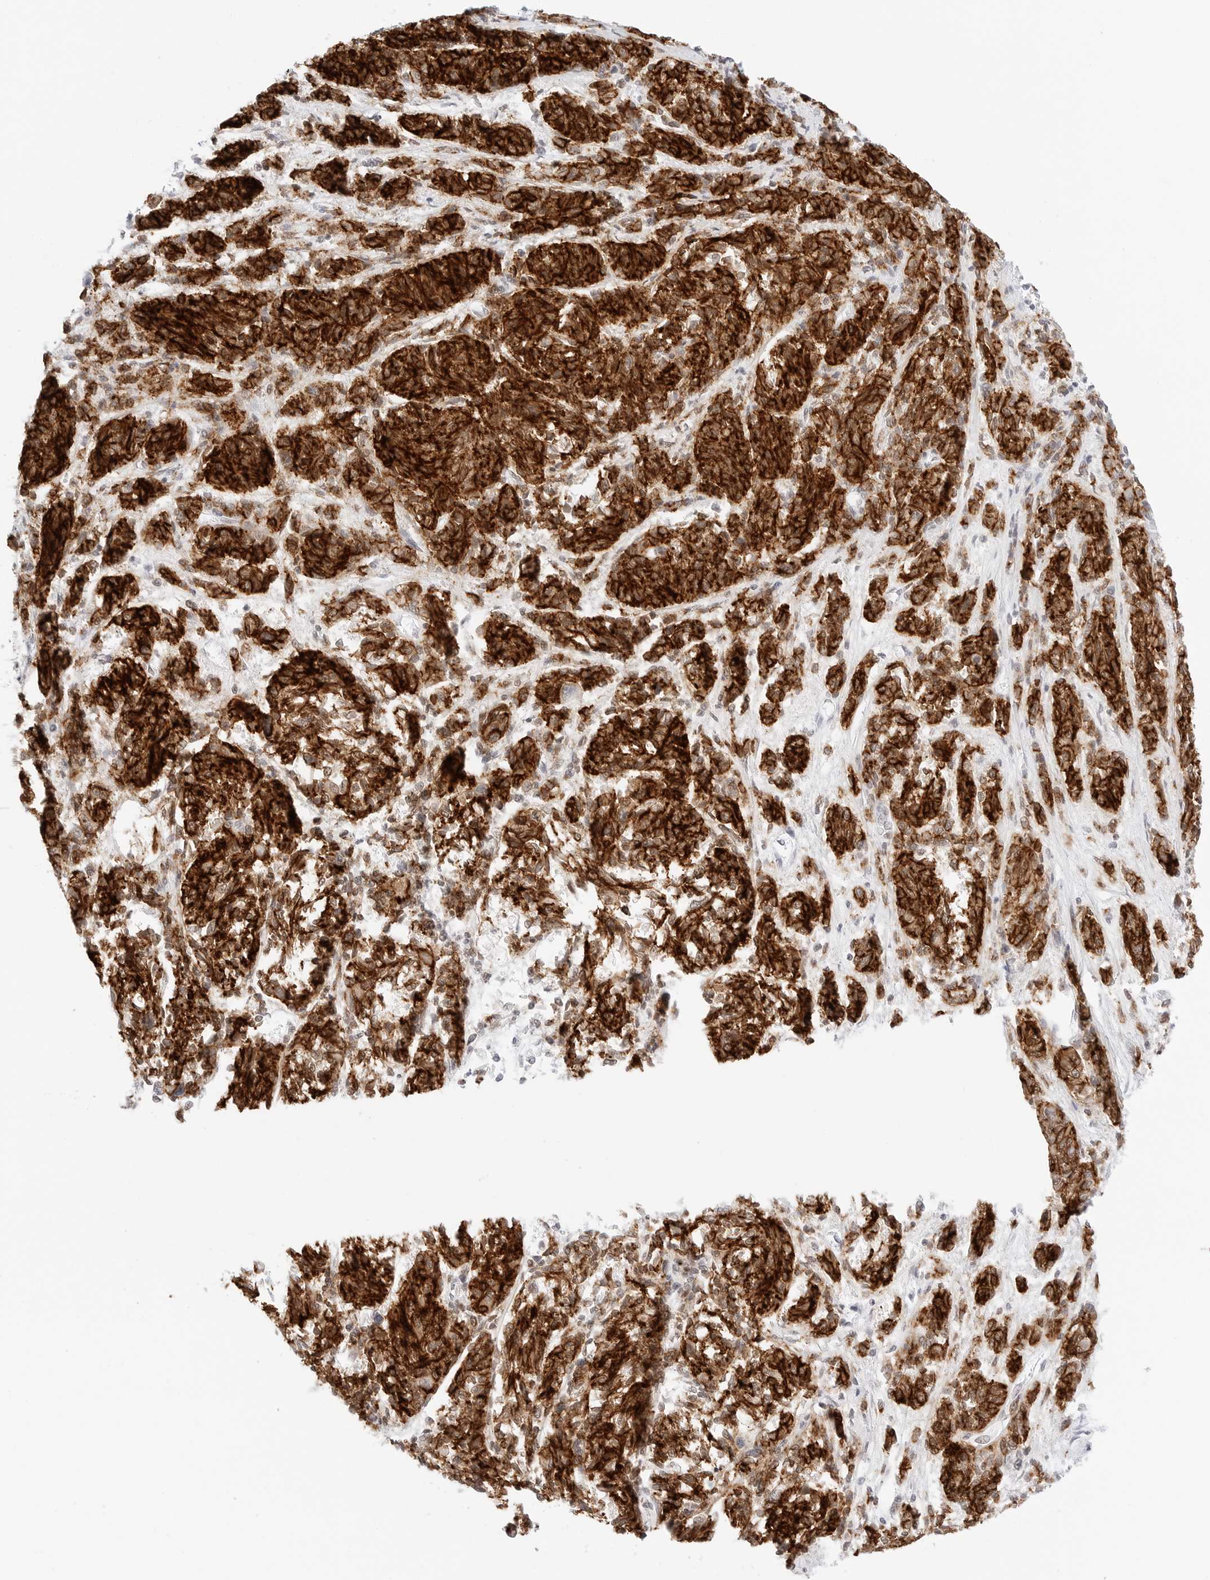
{"staining": {"intensity": "strong", "quantity": ">75%", "location": "cytoplasmic/membranous"}, "tissue": "melanoma", "cell_type": "Tumor cells", "image_type": "cancer", "snomed": [{"axis": "morphology", "description": "Malignant melanoma, NOS"}, {"axis": "topography", "description": "Skin"}], "caption": "Strong cytoplasmic/membranous expression for a protein is identified in approximately >75% of tumor cells of melanoma using immunohistochemistry (IHC).", "gene": "CDH1", "patient": {"sex": "male", "age": 53}}